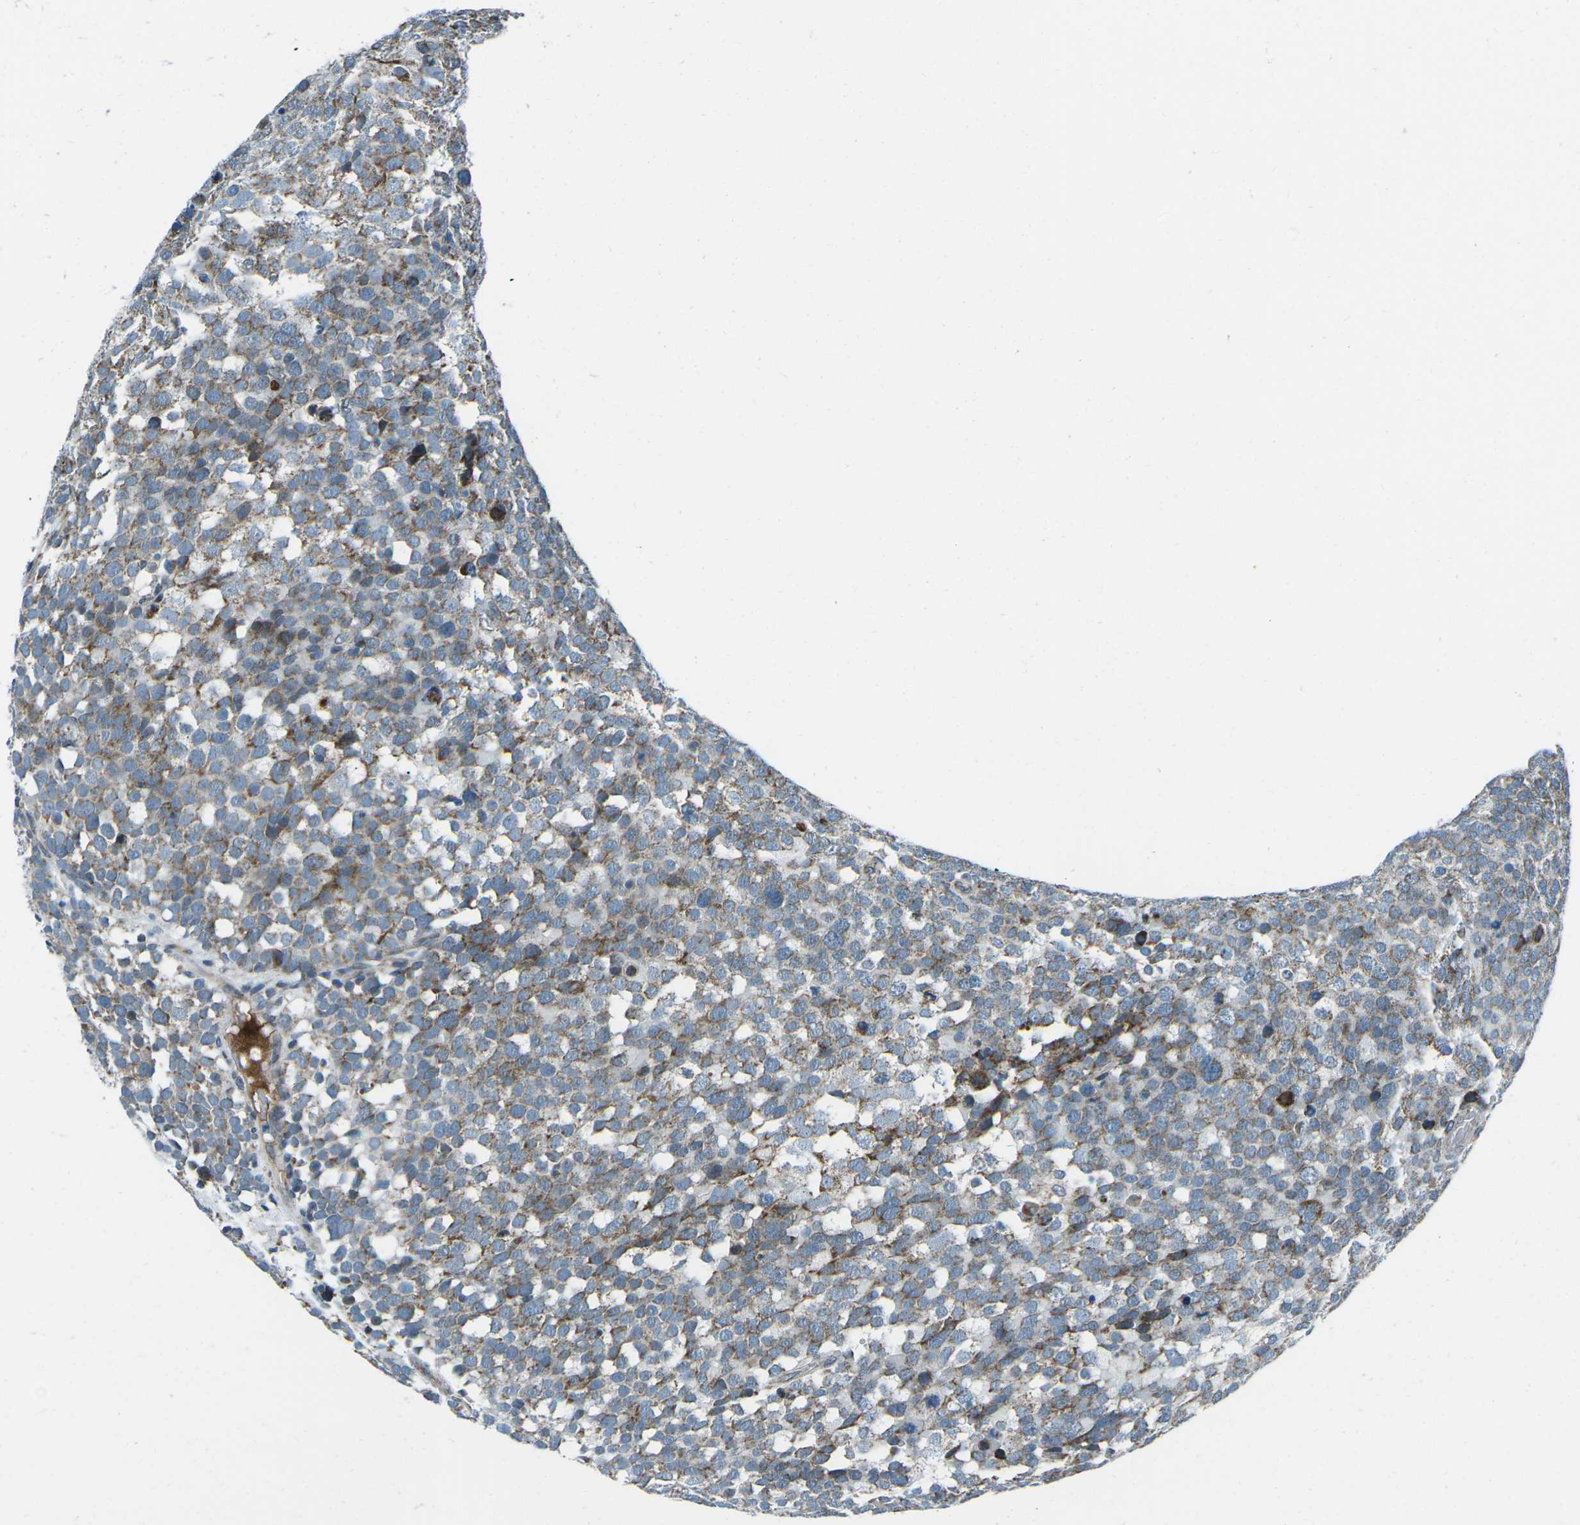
{"staining": {"intensity": "moderate", "quantity": "<25%", "location": "cytoplasmic/membranous"}, "tissue": "testis cancer", "cell_type": "Tumor cells", "image_type": "cancer", "snomed": [{"axis": "morphology", "description": "Seminoma, NOS"}, {"axis": "topography", "description": "Testis"}], "caption": "Testis seminoma was stained to show a protein in brown. There is low levels of moderate cytoplasmic/membranous staining in approximately <25% of tumor cells. The staining was performed using DAB to visualize the protein expression in brown, while the nuclei were stained in blue with hematoxylin (Magnification: 20x).", "gene": "RFESD", "patient": {"sex": "male", "age": 71}}